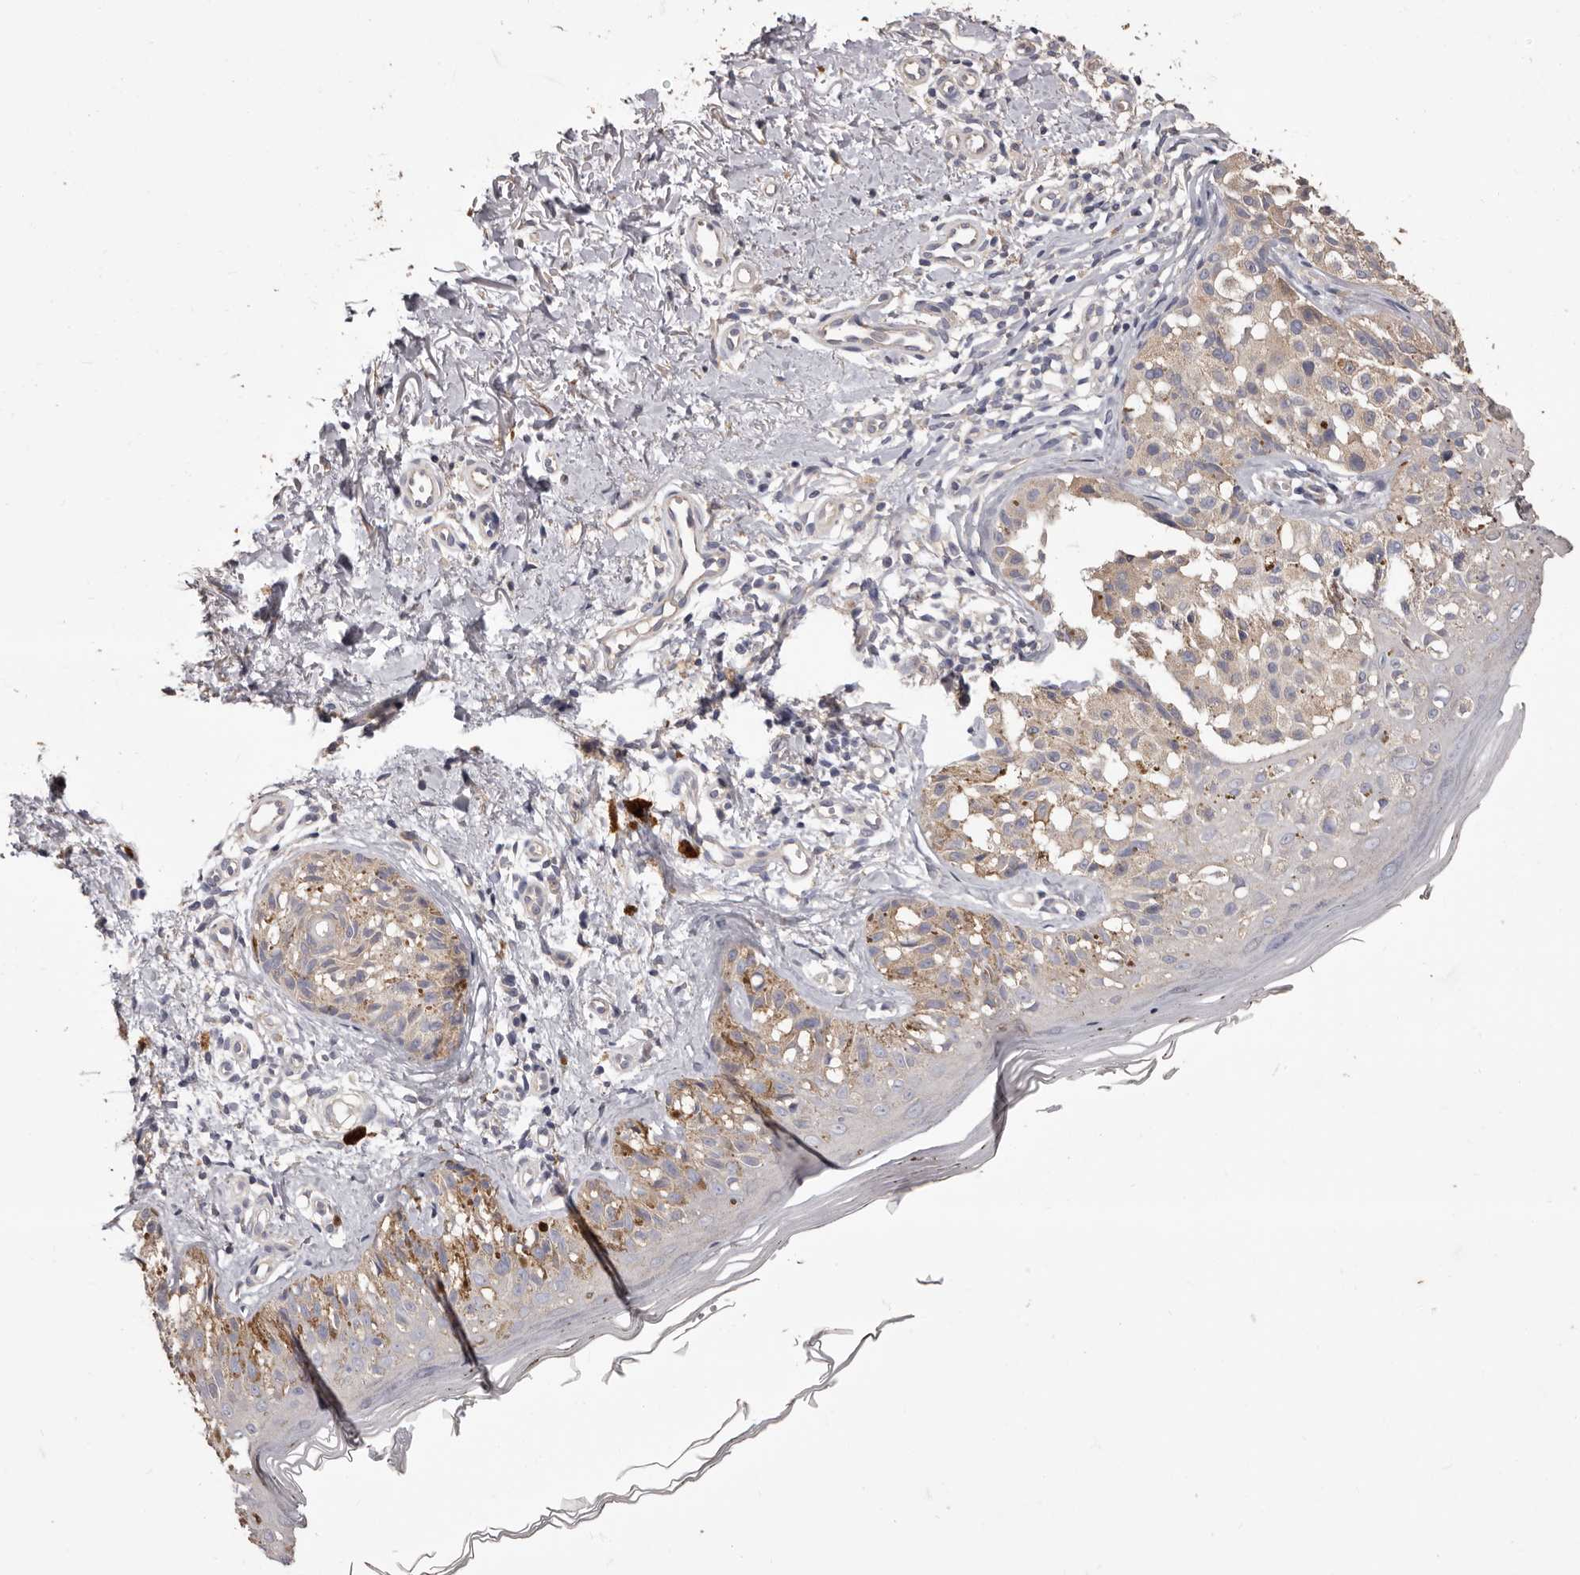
{"staining": {"intensity": "negative", "quantity": "none", "location": "none"}, "tissue": "melanoma", "cell_type": "Tumor cells", "image_type": "cancer", "snomed": [{"axis": "morphology", "description": "Malignant melanoma, NOS"}, {"axis": "topography", "description": "Skin"}], "caption": "Immunohistochemistry (IHC) of melanoma displays no staining in tumor cells.", "gene": "ETNK1", "patient": {"sex": "female", "age": 50}}